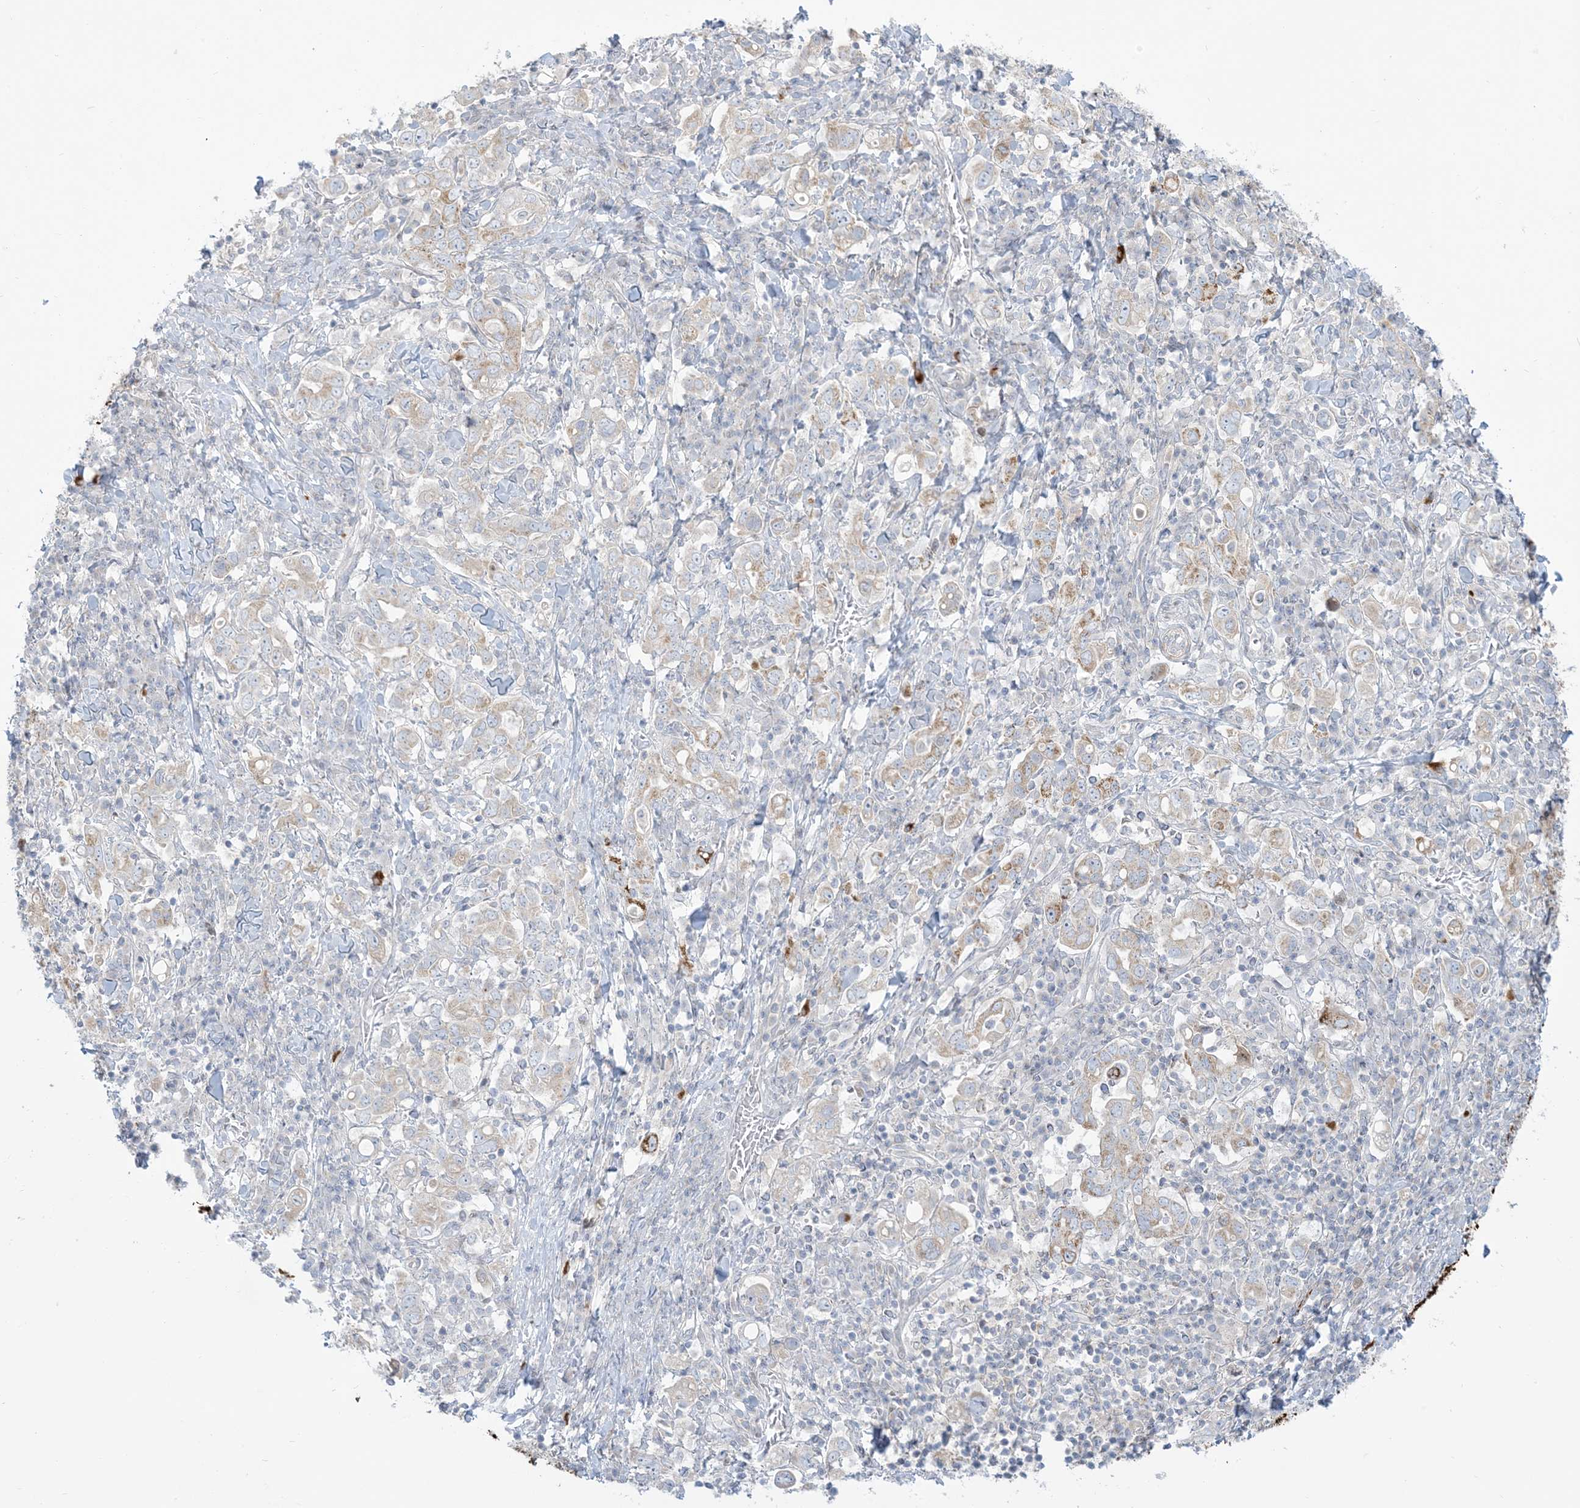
{"staining": {"intensity": "moderate", "quantity": "<25%", "location": "cytoplasmic/membranous"}, "tissue": "stomach cancer", "cell_type": "Tumor cells", "image_type": "cancer", "snomed": [{"axis": "morphology", "description": "Adenocarcinoma, NOS"}, {"axis": "topography", "description": "Stomach, upper"}], "caption": "A photomicrograph showing moderate cytoplasmic/membranous expression in about <25% of tumor cells in stomach cancer (adenocarcinoma), as visualized by brown immunohistochemical staining.", "gene": "AFTPH", "patient": {"sex": "male", "age": 62}}